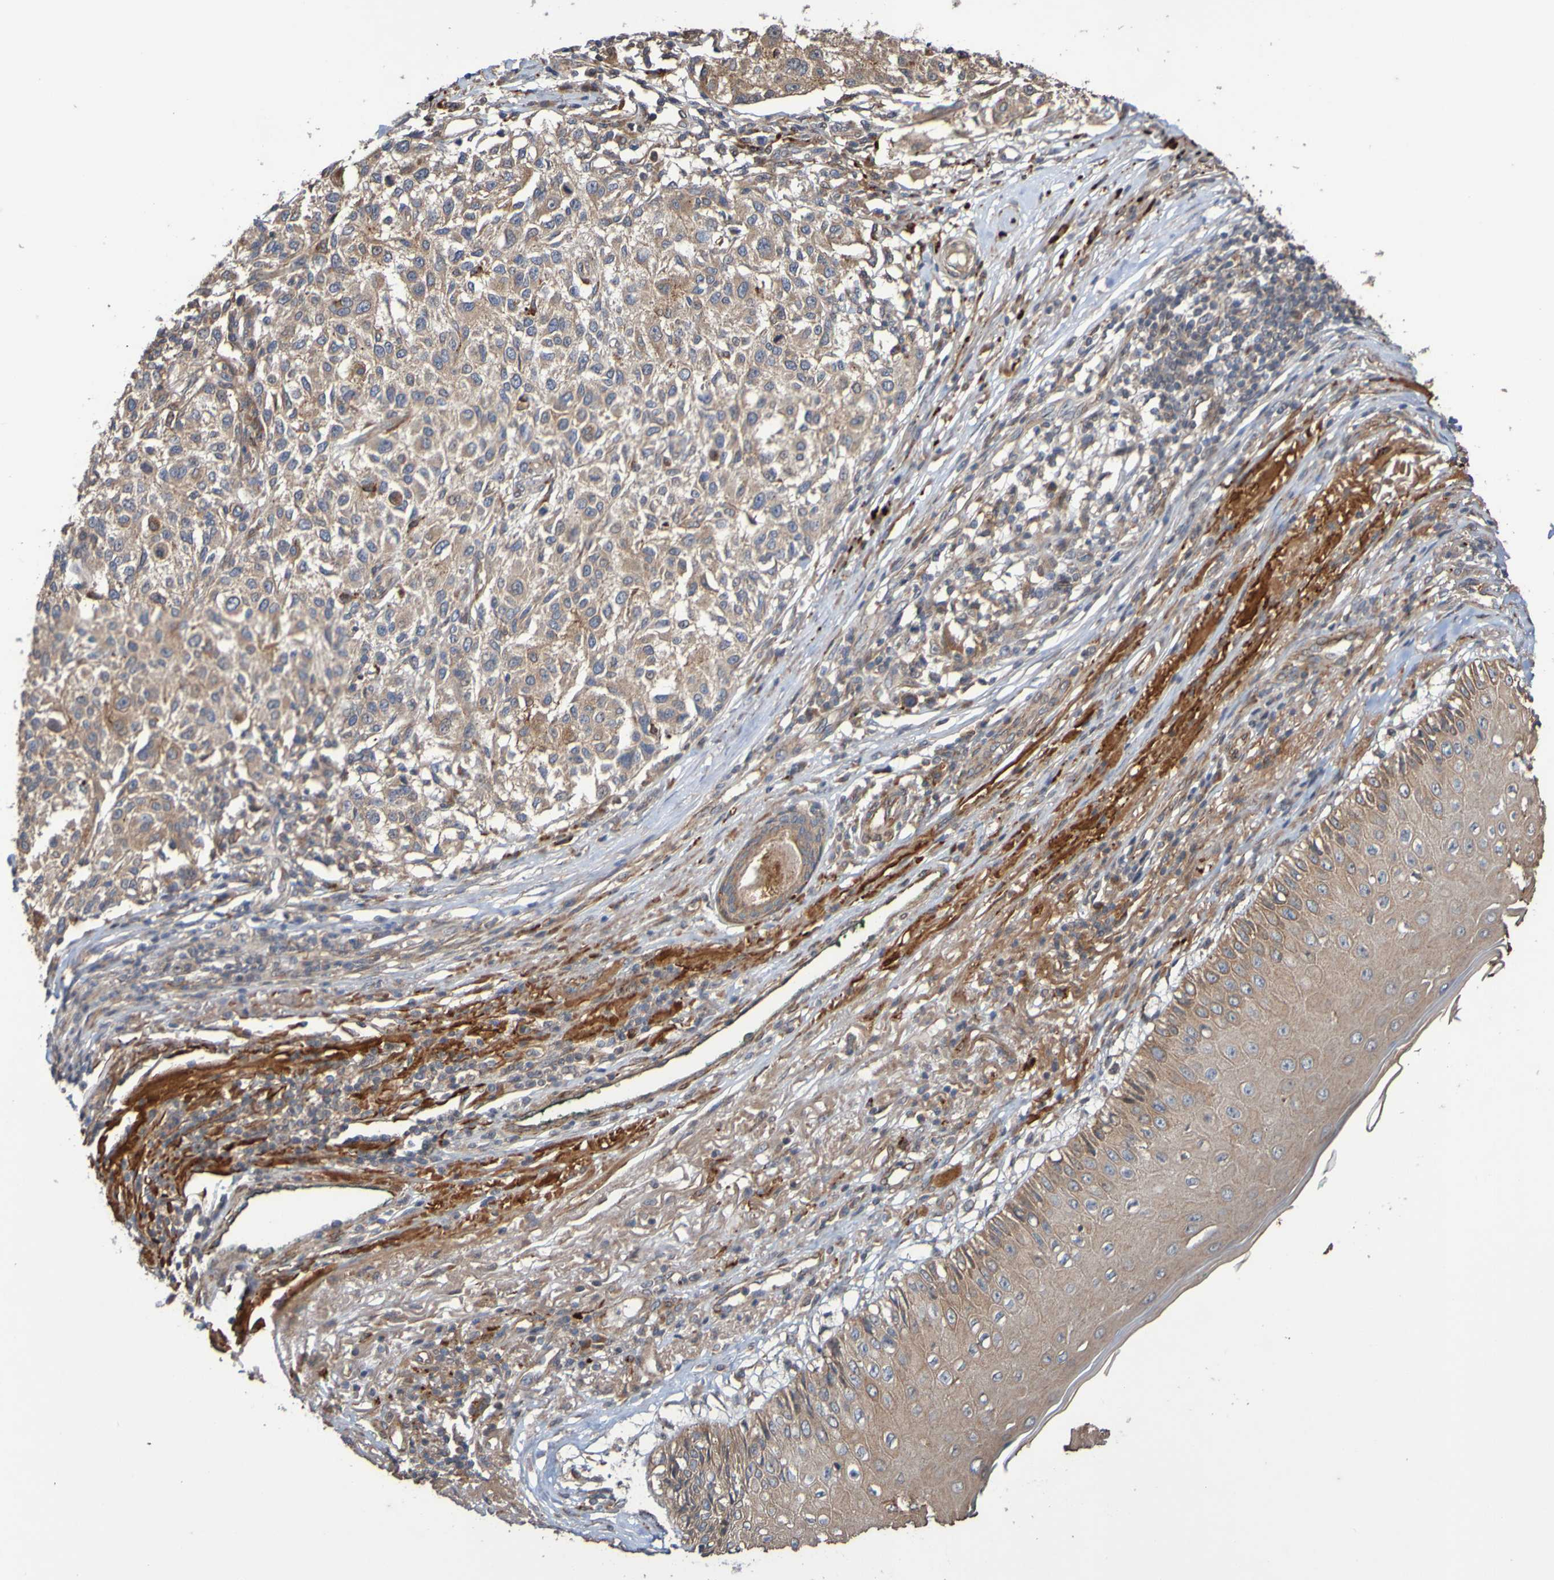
{"staining": {"intensity": "moderate", "quantity": ">75%", "location": "cytoplasmic/membranous"}, "tissue": "melanoma", "cell_type": "Tumor cells", "image_type": "cancer", "snomed": [{"axis": "morphology", "description": "Necrosis, NOS"}, {"axis": "morphology", "description": "Malignant melanoma, NOS"}, {"axis": "topography", "description": "Skin"}], "caption": "Protein expression analysis of human malignant melanoma reveals moderate cytoplasmic/membranous staining in about >75% of tumor cells.", "gene": "UCN", "patient": {"sex": "female", "age": 87}}